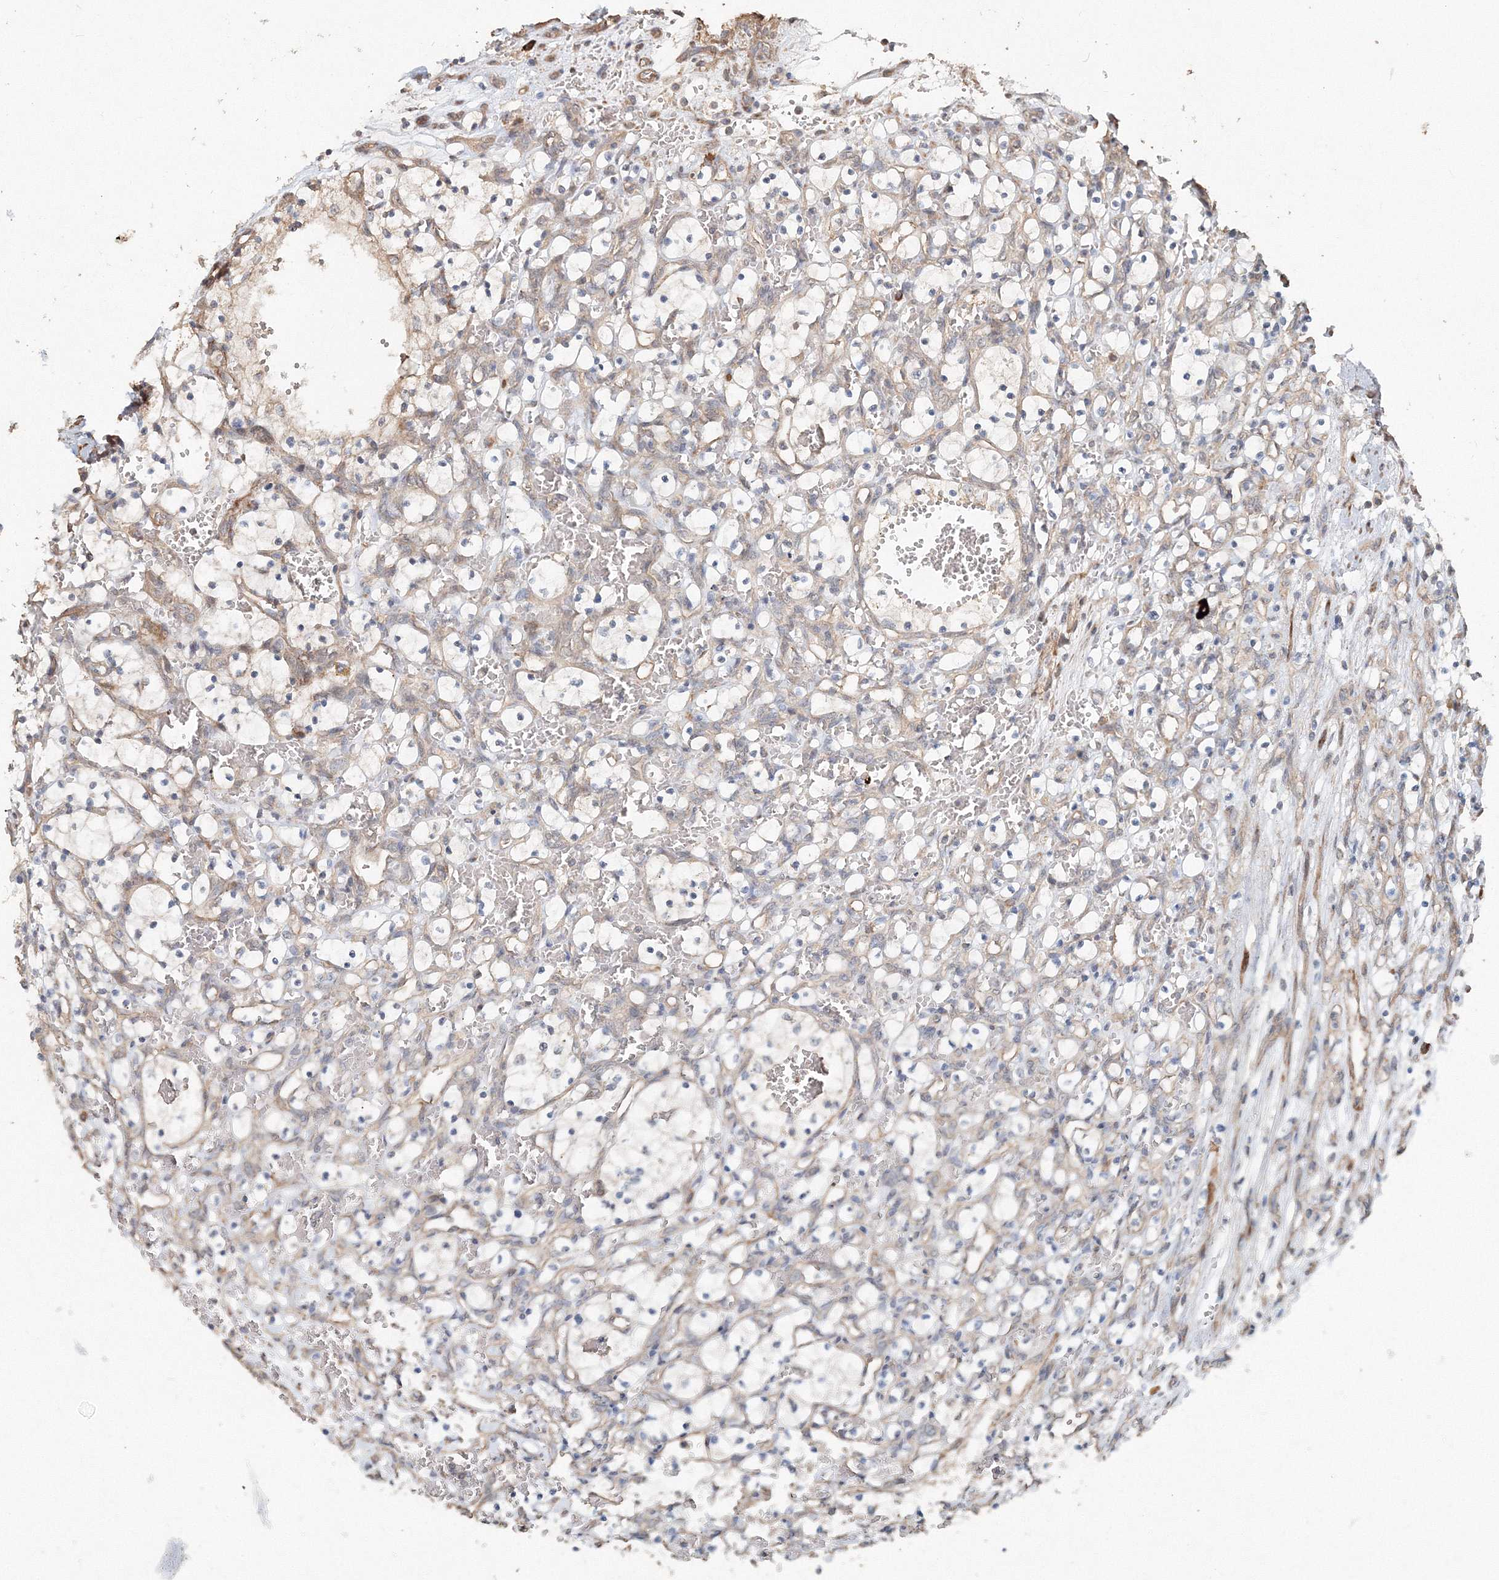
{"staining": {"intensity": "negative", "quantity": "none", "location": "none"}, "tissue": "renal cancer", "cell_type": "Tumor cells", "image_type": "cancer", "snomed": [{"axis": "morphology", "description": "Adenocarcinoma, NOS"}, {"axis": "topography", "description": "Kidney"}], "caption": "A high-resolution image shows IHC staining of renal cancer (adenocarcinoma), which reveals no significant staining in tumor cells.", "gene": "NALF2", "patient": {"sex": "female", "age": 69}}